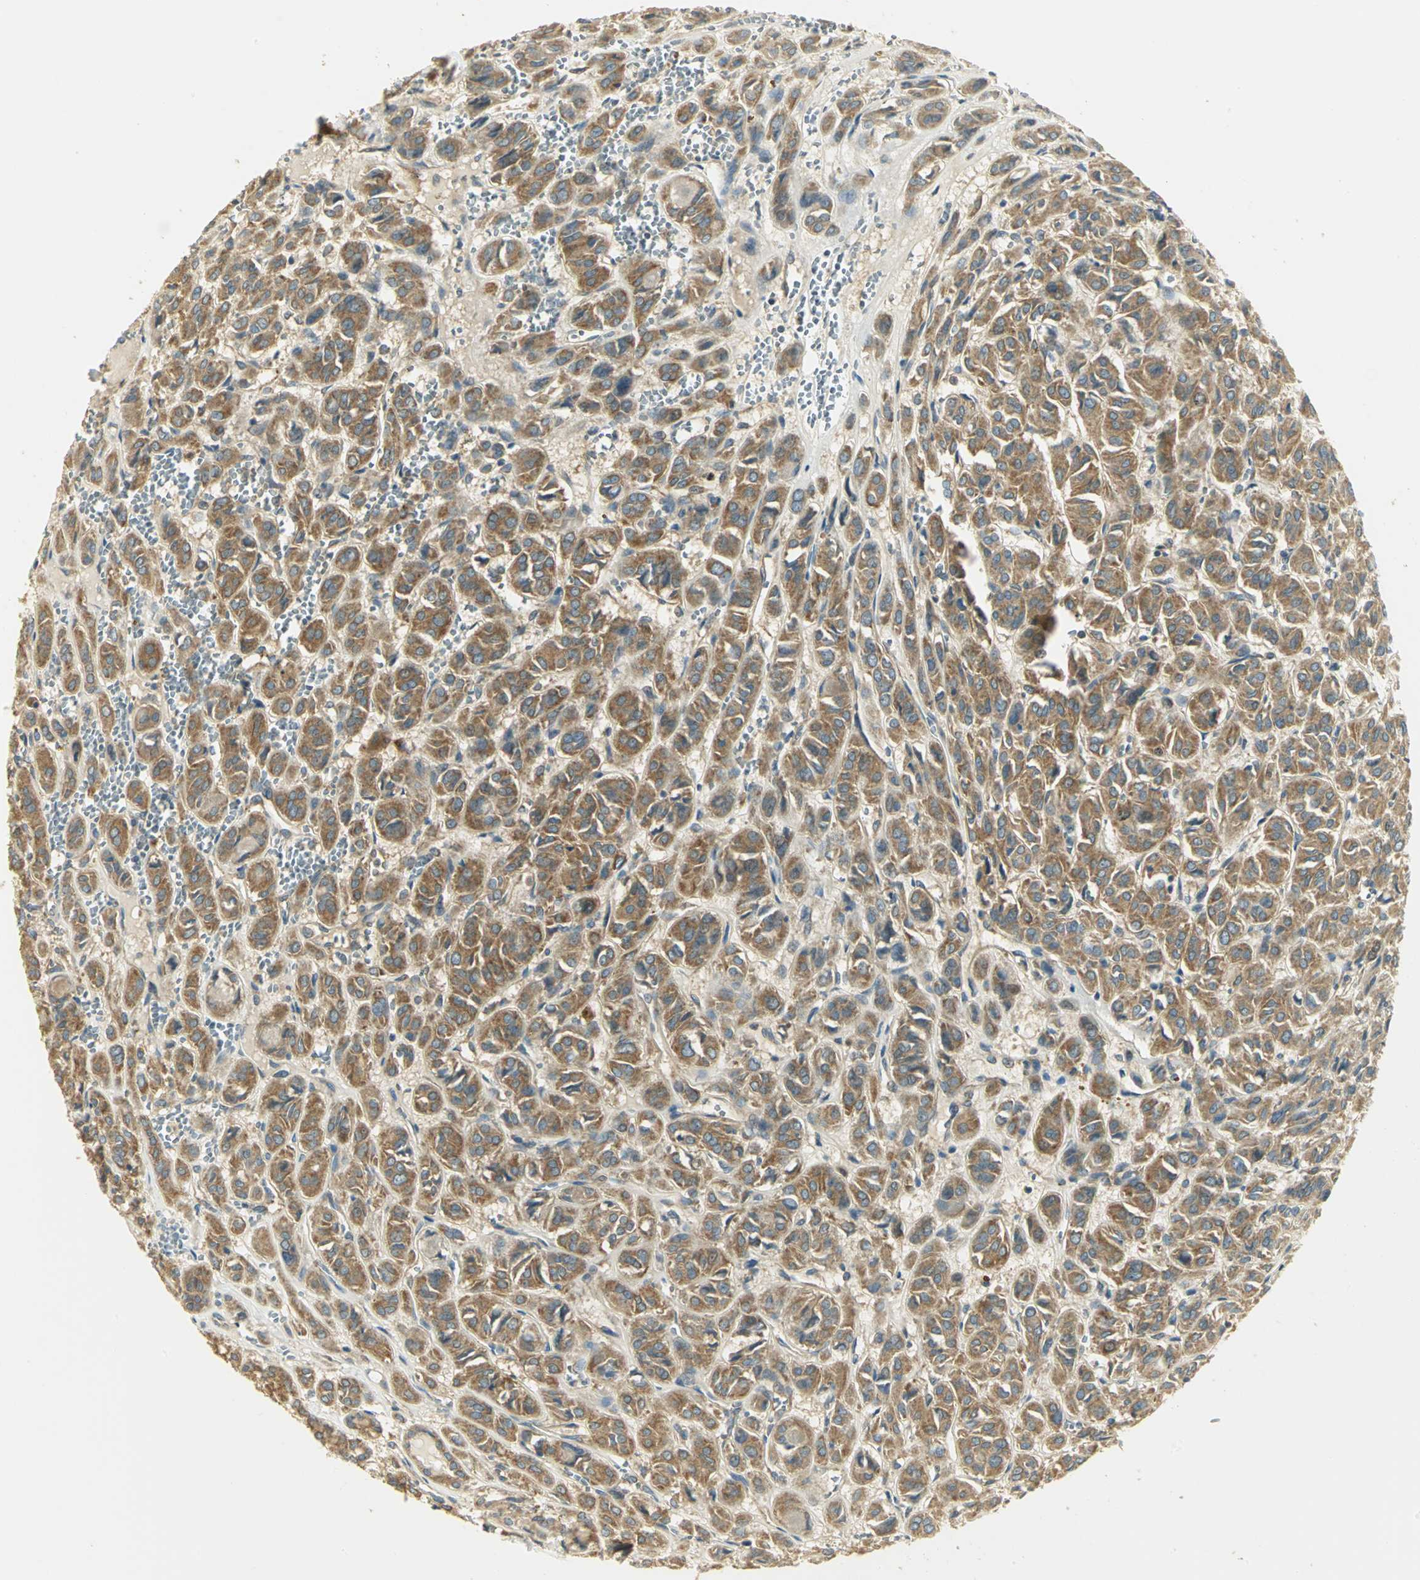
{"staining": {"intensity": "moderate", "quantity": ">75%", "location": "cytoplasmic/membranous"}, "tissue": "thyroid cancer", "cell_type": "Tumor cells", "image_type": "cancer", "snomed": [{"axis": "morphology", "description": "Follicular adenoma carcinoma, NOS"}, {"axis": "topography", "description": "Thyroid gland"}], "caption": "Thyroid cancer (follicular adenoma carcinoma) was stained to show a protein in brown. There is medium levels of moderate cytoplasmic/membranous expression in about >75% of tumor cells.", "gene": "RARS1", "patient": {"sex": "female", "age": 71}}